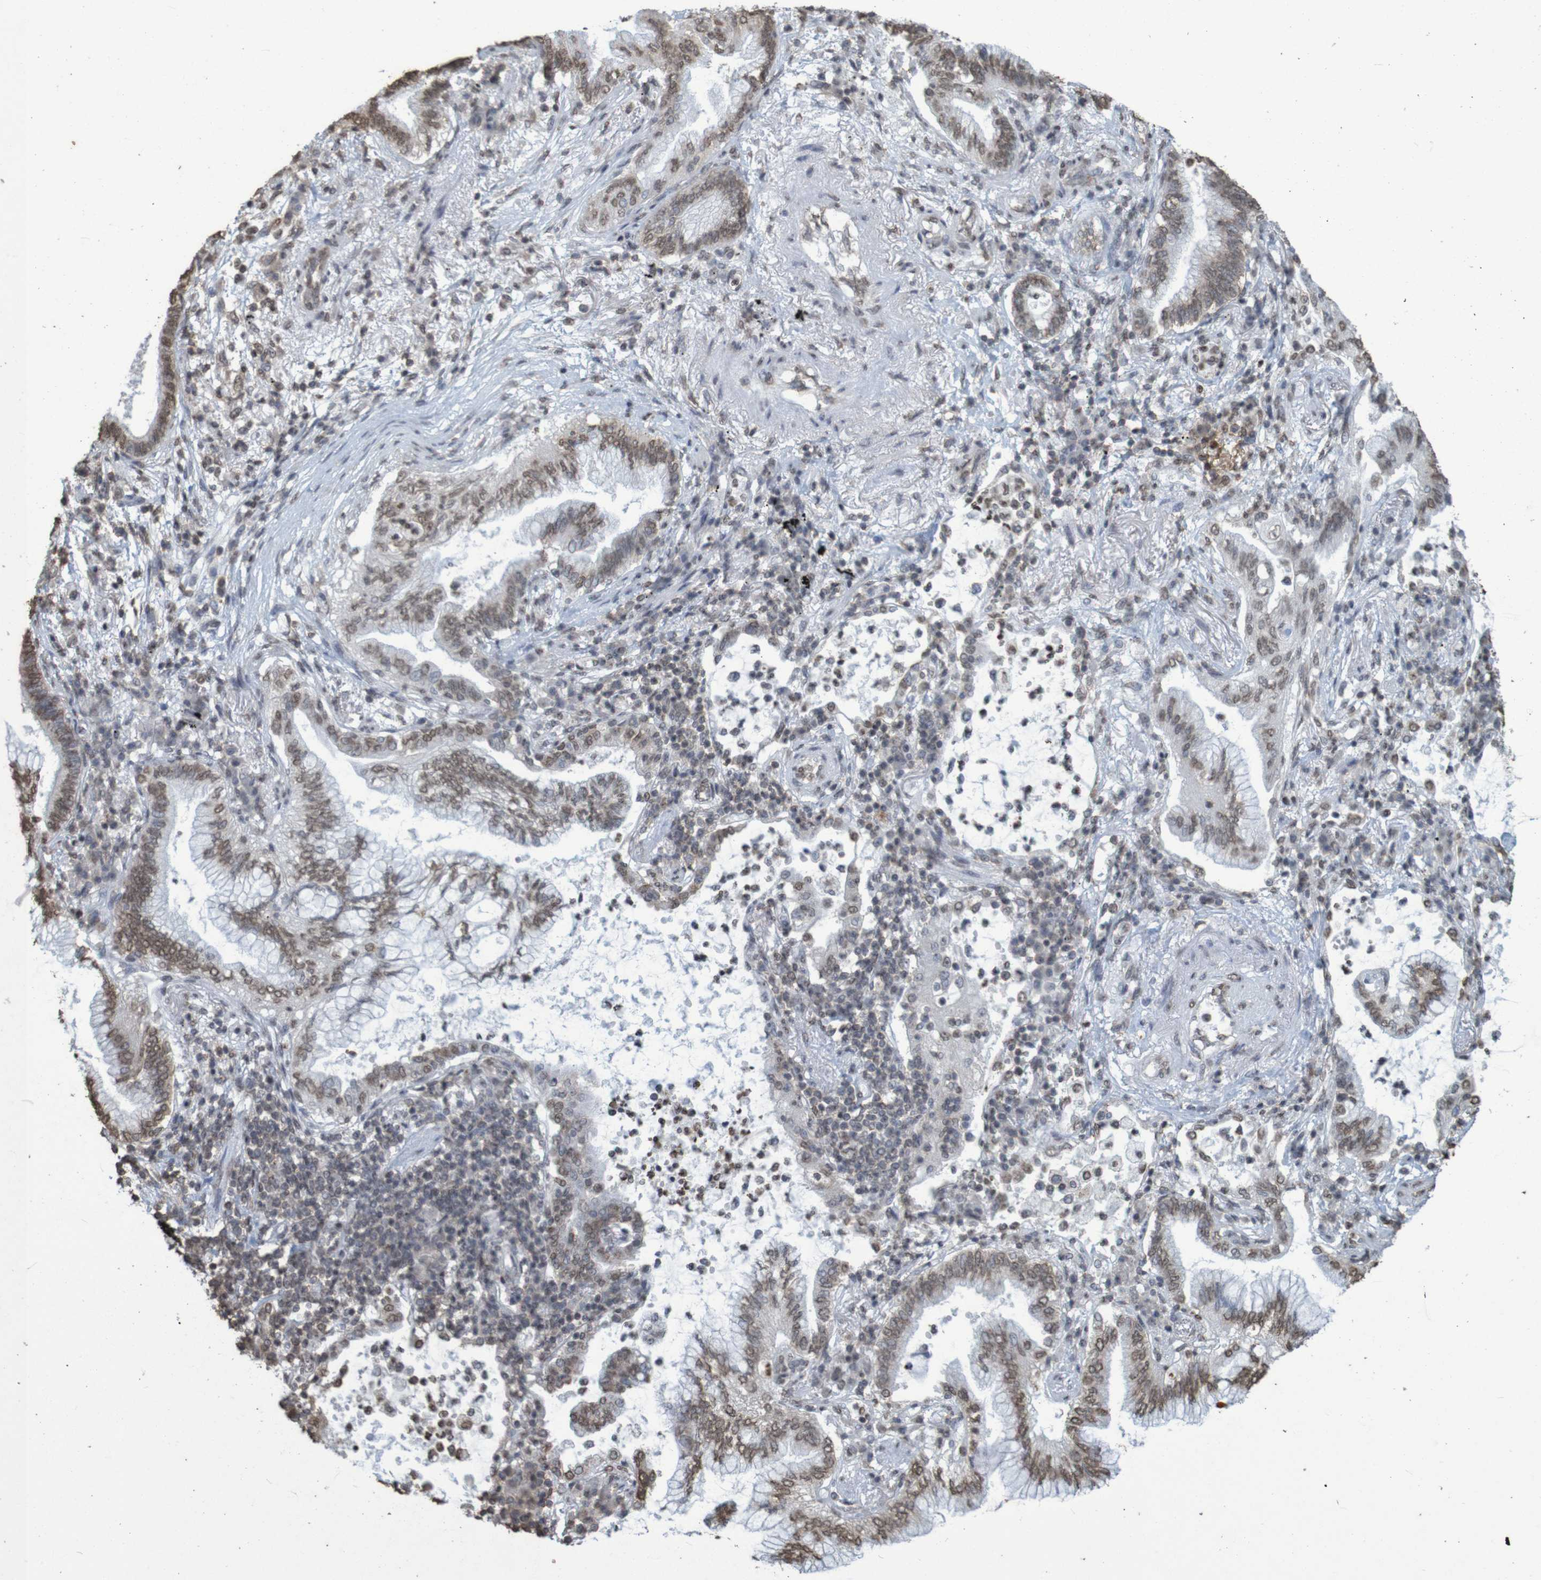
{"staining": {"intensity": "weak", "quantity": ">75%", "location": "nuclear"}, "tissue": "lung cancer", "cell_type": "Tumor cells", "image_type": "cancer", "snomed": [{"axis": "morphology", "description": "Normal tissue, NOS"}, {"axis": "morphology", "description": "Adenocarcinoma, NOS"}, {"axis": "topography", "description": "Bronchus"}, {"axis": "topography", "description": "Lung"}], "caption": "This photomicrograph exhibits adenocarcinoma (lung) stained with IHC to label a protein in brown. The nuclear of tumor cells show weak positivity for the protein. Nuclei are counter-stained blue.", "gene": "GFI1", "patient": {"sex": "female", "age": 70}}